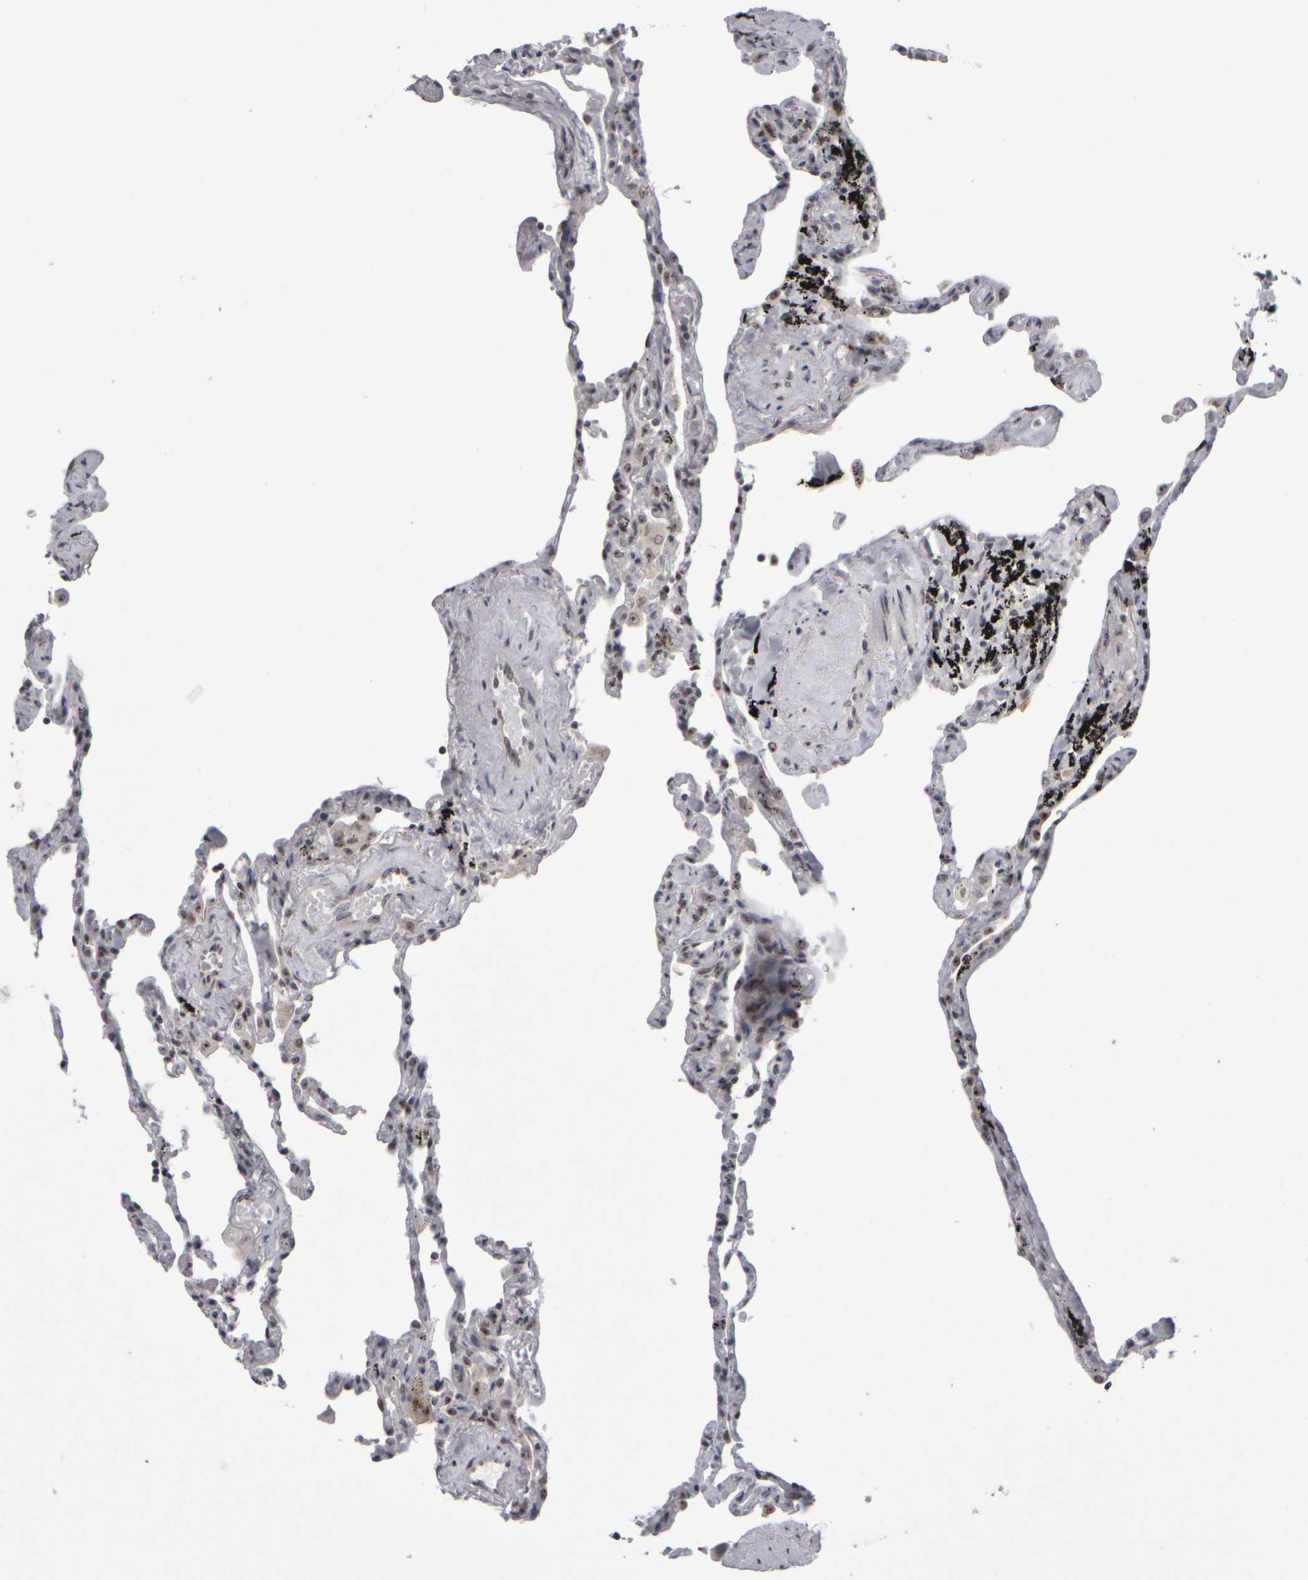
{"staining": {"intensity": "moderate", "quantity": "25%-75%", "location": "nuclear"}, "tissue": "lung", "cell_type": "Alveolar cells", "image_type": "normal", "snomed": [{"axis": "morphology", "description": "Normal tissue, NOS"}, {"axis": "topography", "description": "Lung"}], "caption": "Alveolar cells exhibit medium levels of moderate nuclear expression in about 25%-75% of cells in benign lung.", "gene": "SURF6", "patient": {"sex": "male", "age": 59}}